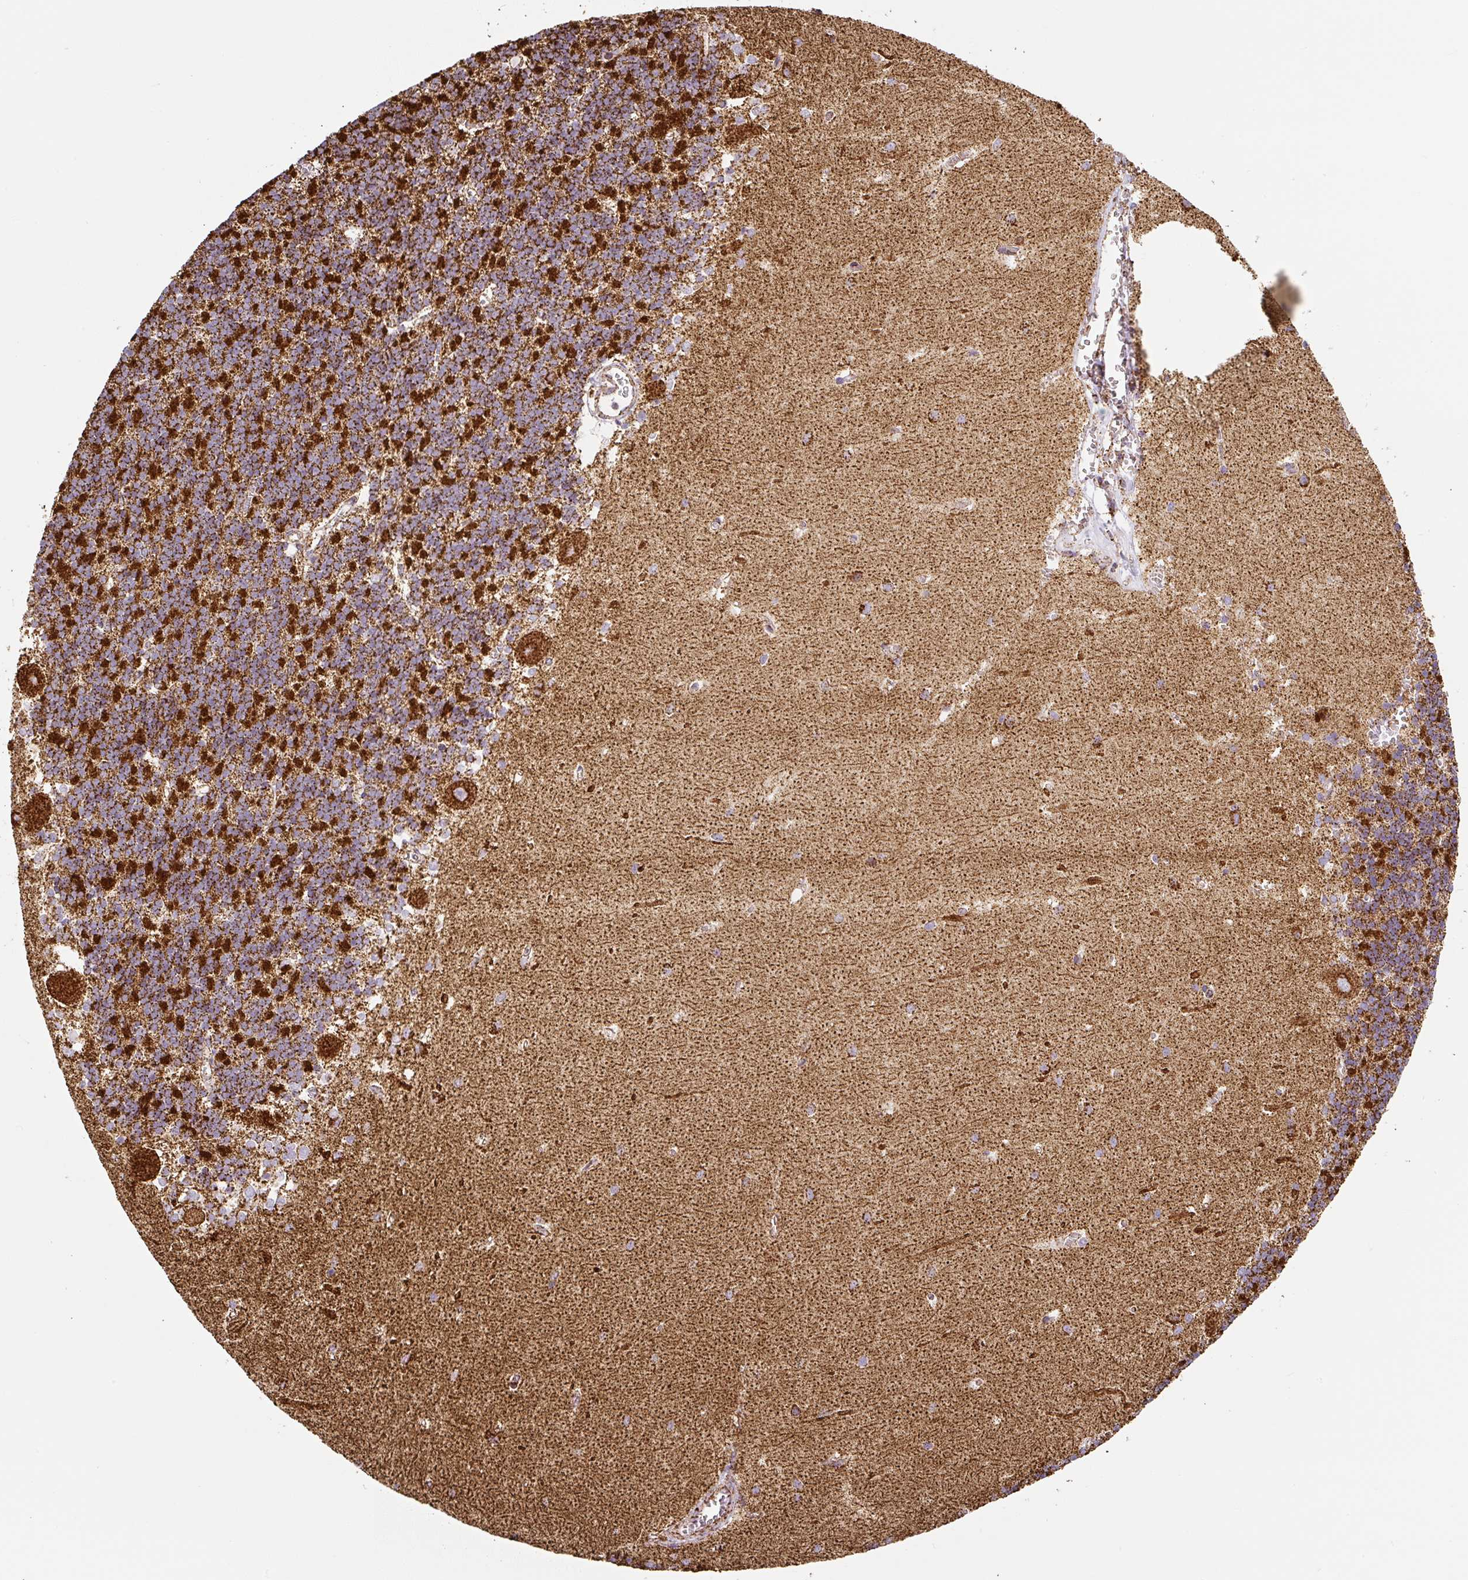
{"staining": {"intensity": "strong", "quantity": ">75%", "location": "cytoplasmic/membranous"}, "tissue": "cerebellum", "cell_type": "Cells in granular layer", "image_type": "normal", "snomed": [{"axis": "morphology", "description": "Normal tissue, NOS"}, {"axis": "topography", "description": "Cerebellum"}], "caption": "DAB (3,3'-diaminobenzidine) immunohistochemical staining of benign human cerebellum displays strong cytoplasmic/membranous protein expression in about >75% of cells in granular layer.", "gene": "ATP5F1A", "patient": {"sex": "male", "age": 37}}